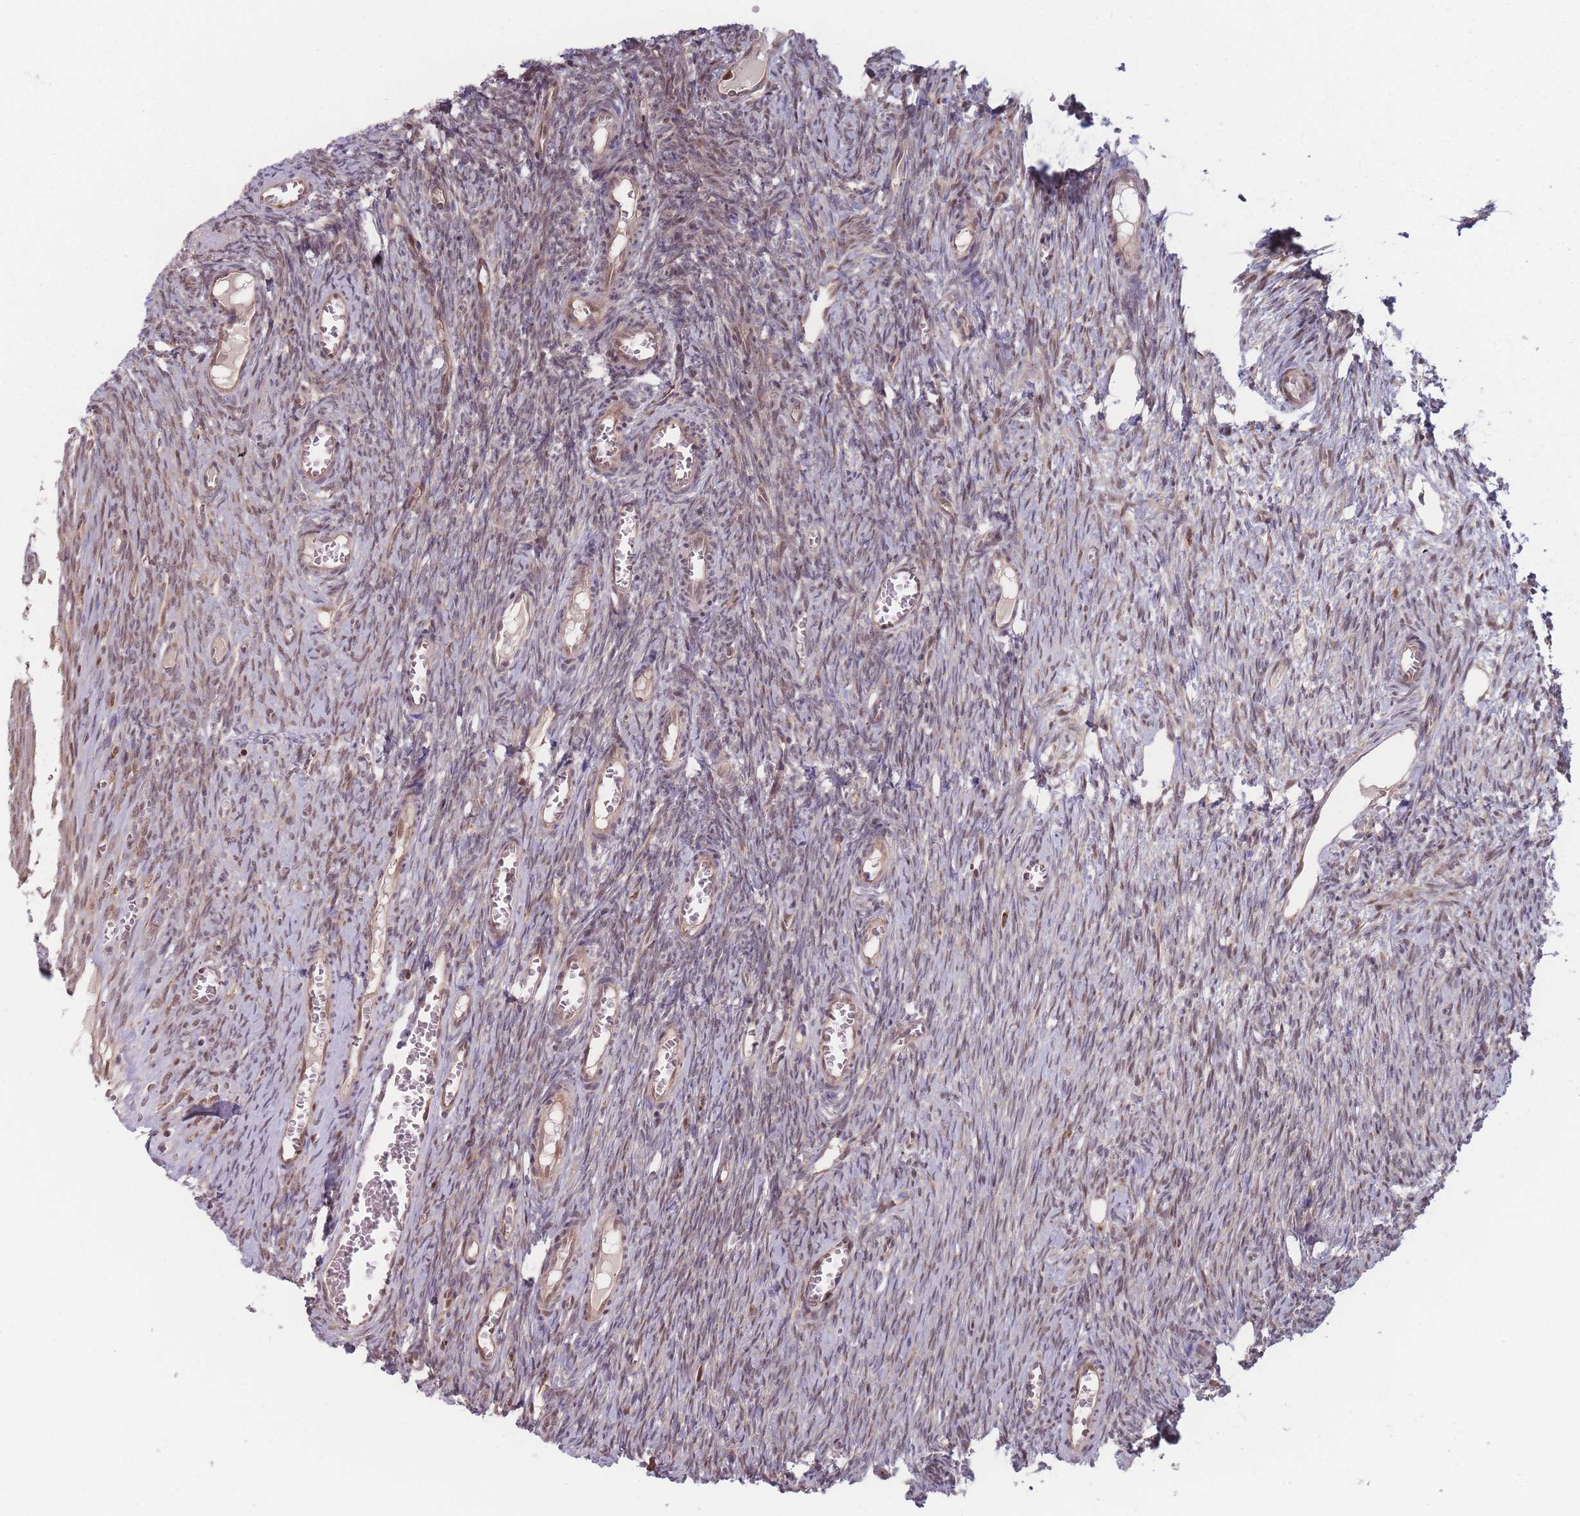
{"staining": {"intensity": "moderate", "quantity": "25%-75%", "location": "cytoplasmic/membranous,nuclear"}, "tissue": "ovary", "cell_type": "Ovarian stroma cells", "image_type": "normal", "snomed": [{"axis": "morphology", "description": "Normal tissue, NOS"}, {"axis": "topography", "description": "Ovary"}], "caption": "Ovary stained with a brown dye shows moderate cytoplasmic/membranous,nuclear positive expression in about 25%-75% of ovarian stroma cells.", "gene": "RPS18", "patient": {"sex": "female", "age": 44}}